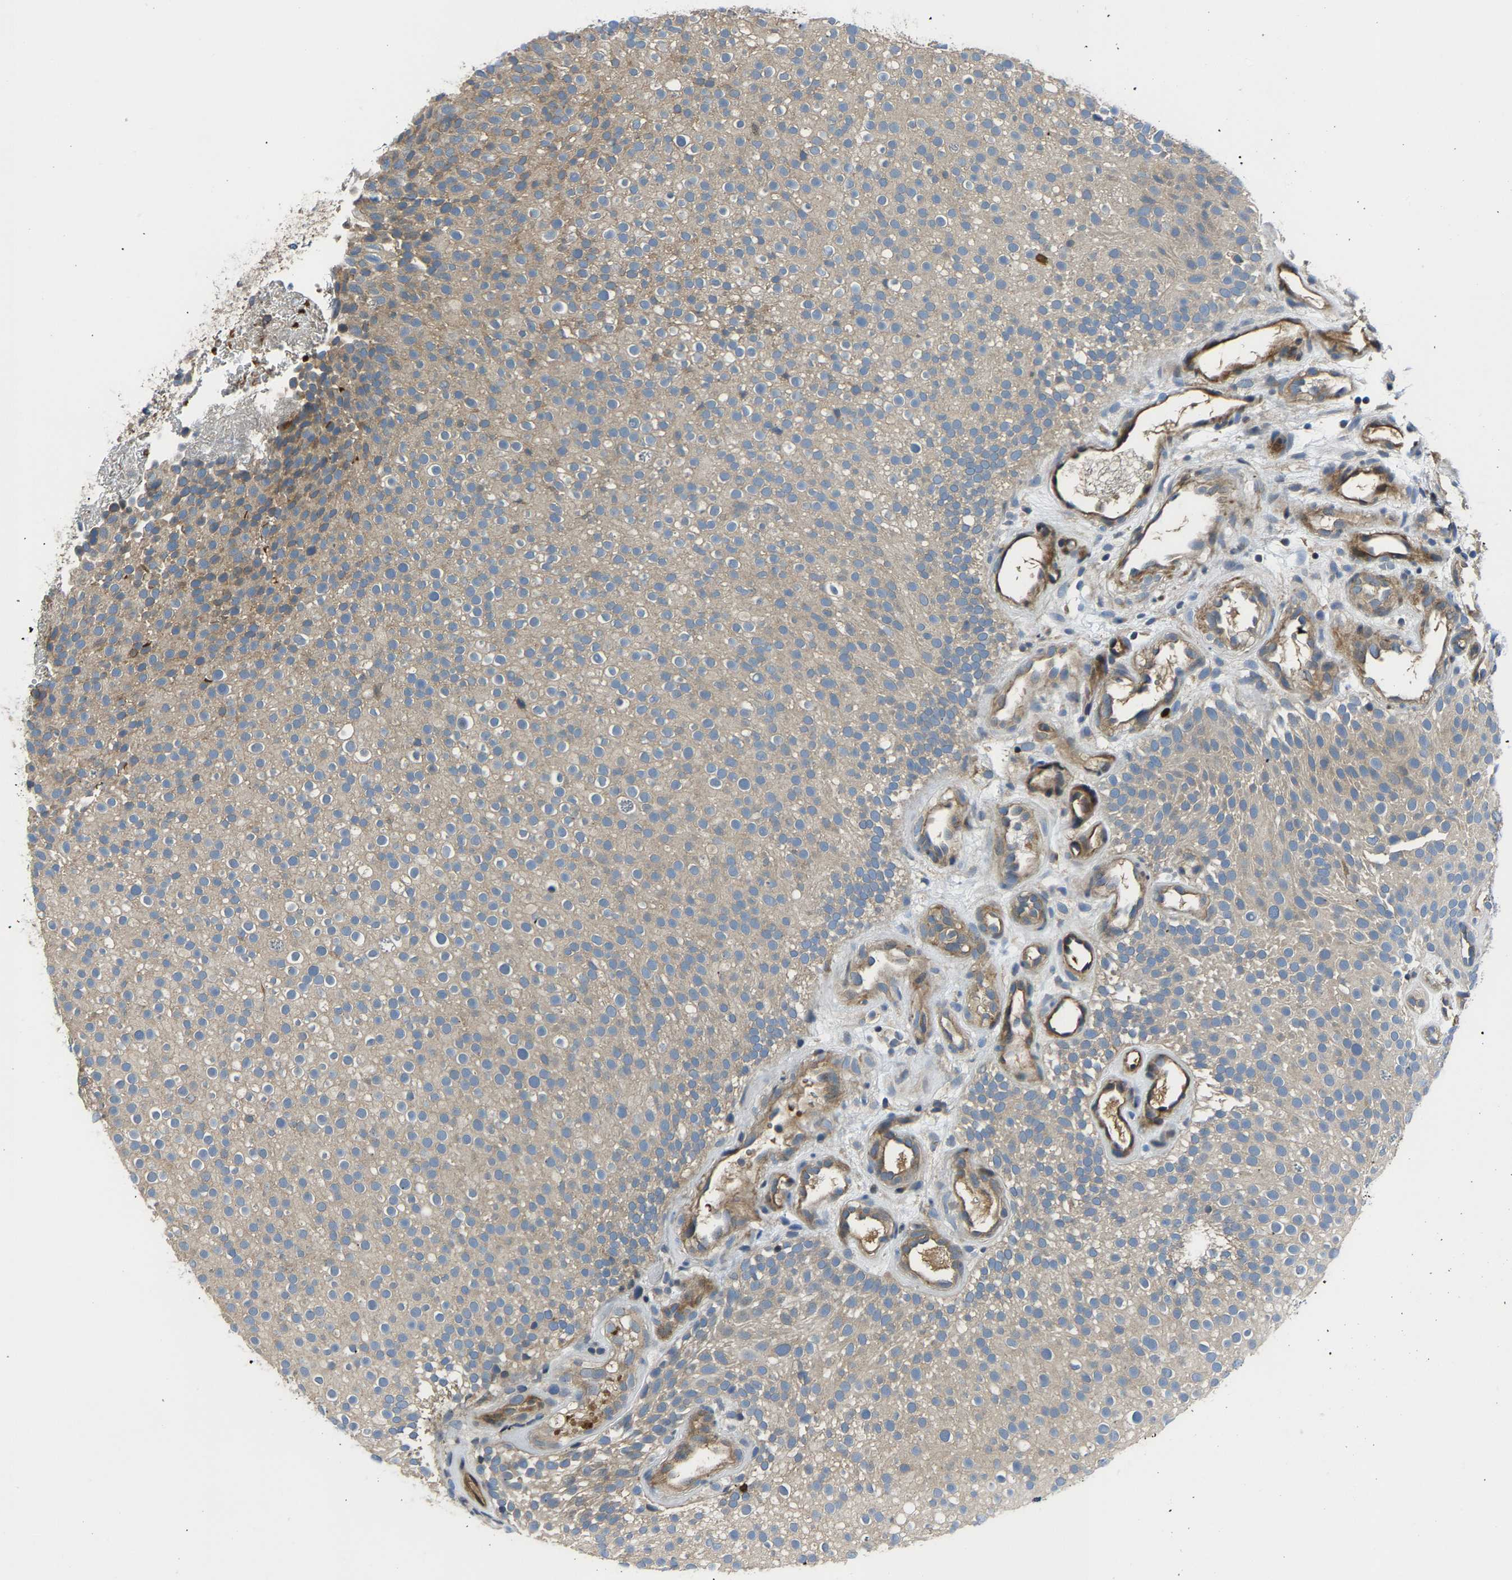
{"staining": {"intensity": "weak", "quantity": ">75%", "location": "cytoplasmic/membranous"}, "tissue": "urothelial cancer", "cell_type": "Tumor cells", "image_type": "cancer", "snomed": [{"axis": "morphology", "description": "Urothelial carcinoma, Low grade"}, {"axis": "topography", "description": "Urinary bladder"}], "caption": "A high-resolution photomicrograph shows immunohistochemistry staining of urothelial carcinoma (low-grade), which demonstrates weak cytoplasmic/membranous staining in about >75% of tumor cells. Nuclei are stained in blue.", "gene": "AGBL3", "patient": {"sex": "male", "age": 78}}